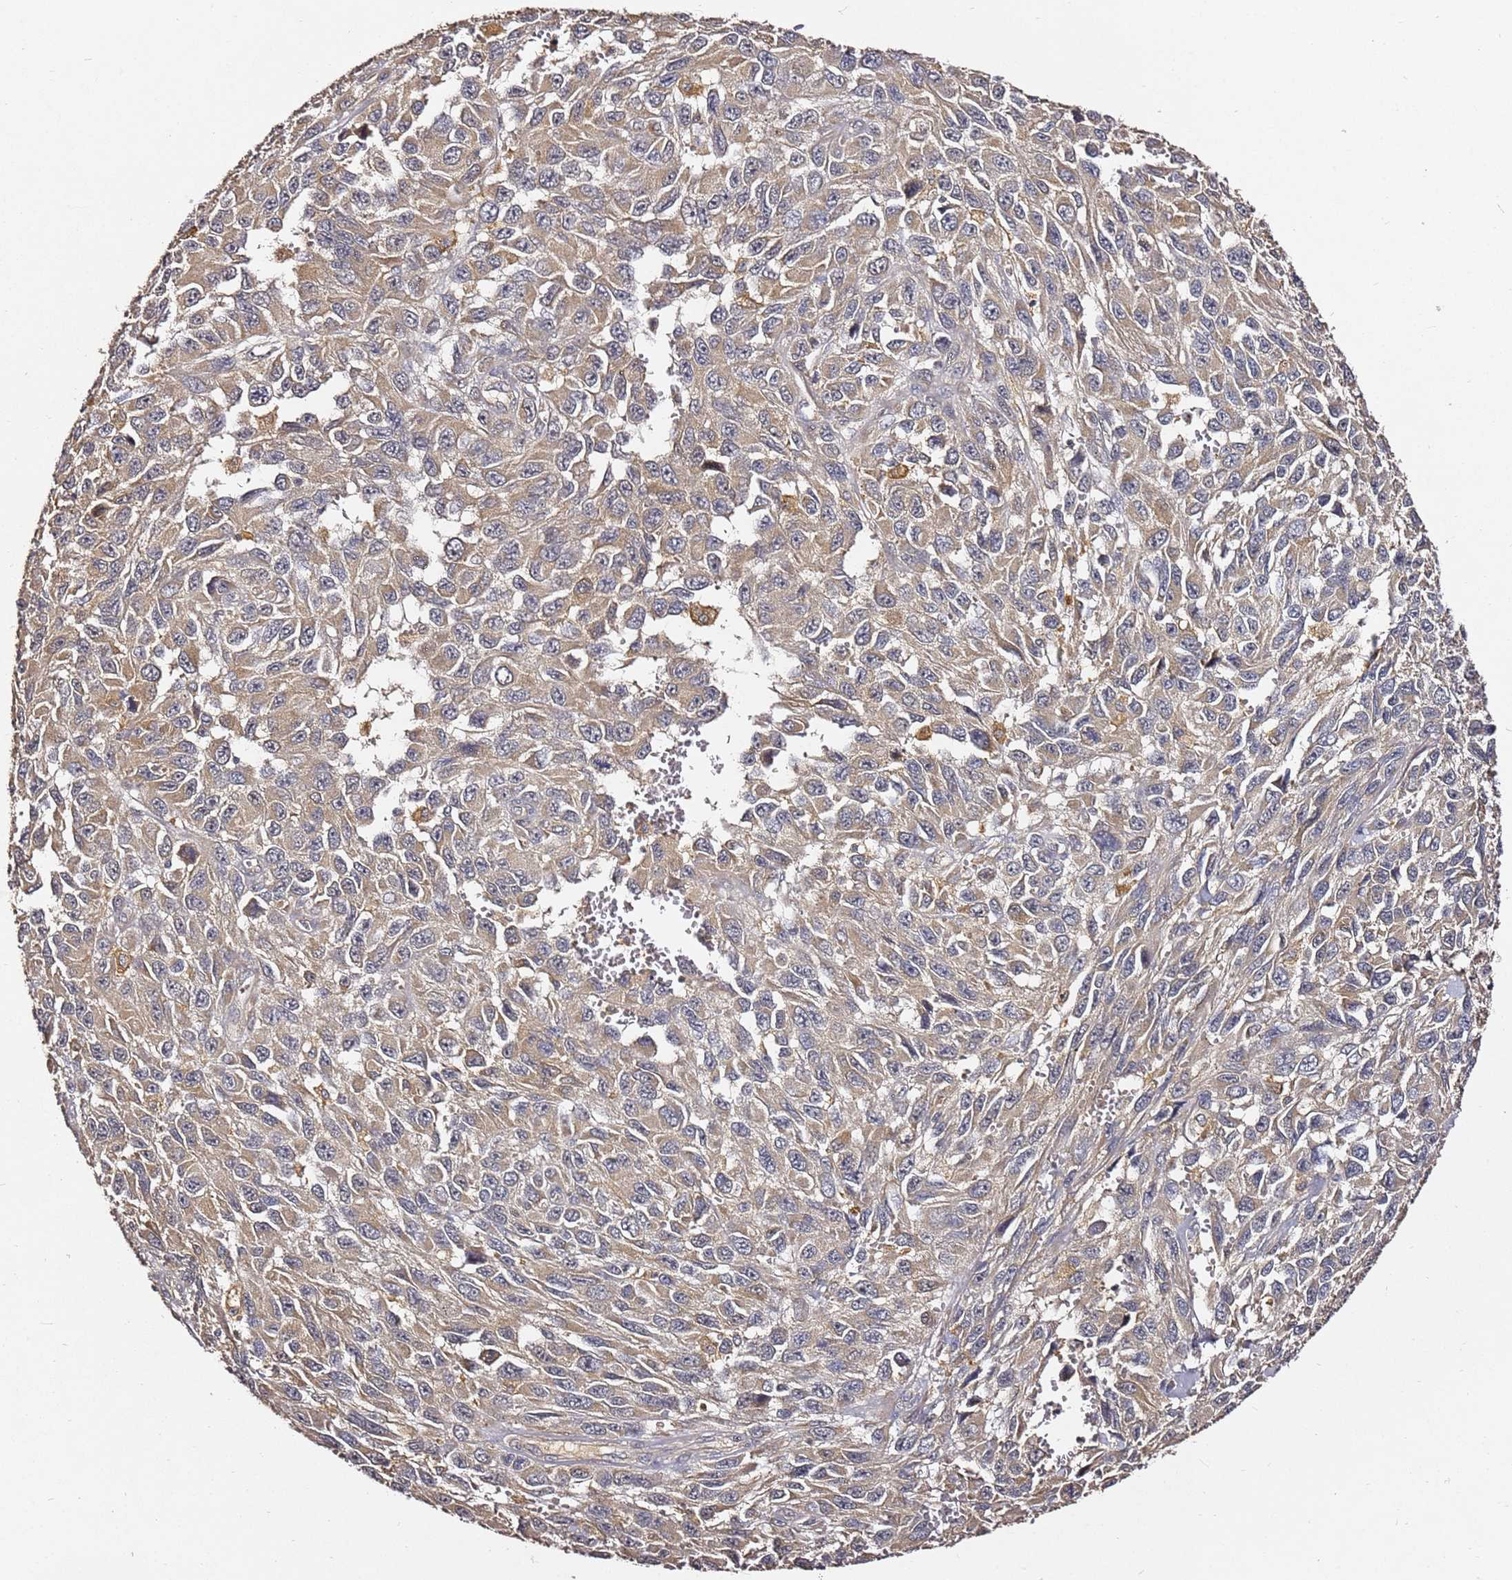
{"staining": {"intensity": "weak", "quantity": "25%-75%", "location": "cytoplasmic/membranous"}, "tissue": "melanoma", "cell_type": "Tumor cells", "image_type": "cancer", "snomed": [{"axis": "morphology", "description": "Normal tissue, NOS"}, {"axis": "morphology", "description": "Malignant melanoma, NOS"}, {"axis": "topography", "description": "Skin"}], "caption": "Protein expression analysis of human malignant melanoma reveals weak cytoplasmic/membranous positivity in approximately 25%-75% of tumor cells. (brown staining indicates protein expression, while blue staining denotes nuclei).", "gene": "C6orf136", "patient": {"sex": "female", "age": 96}}